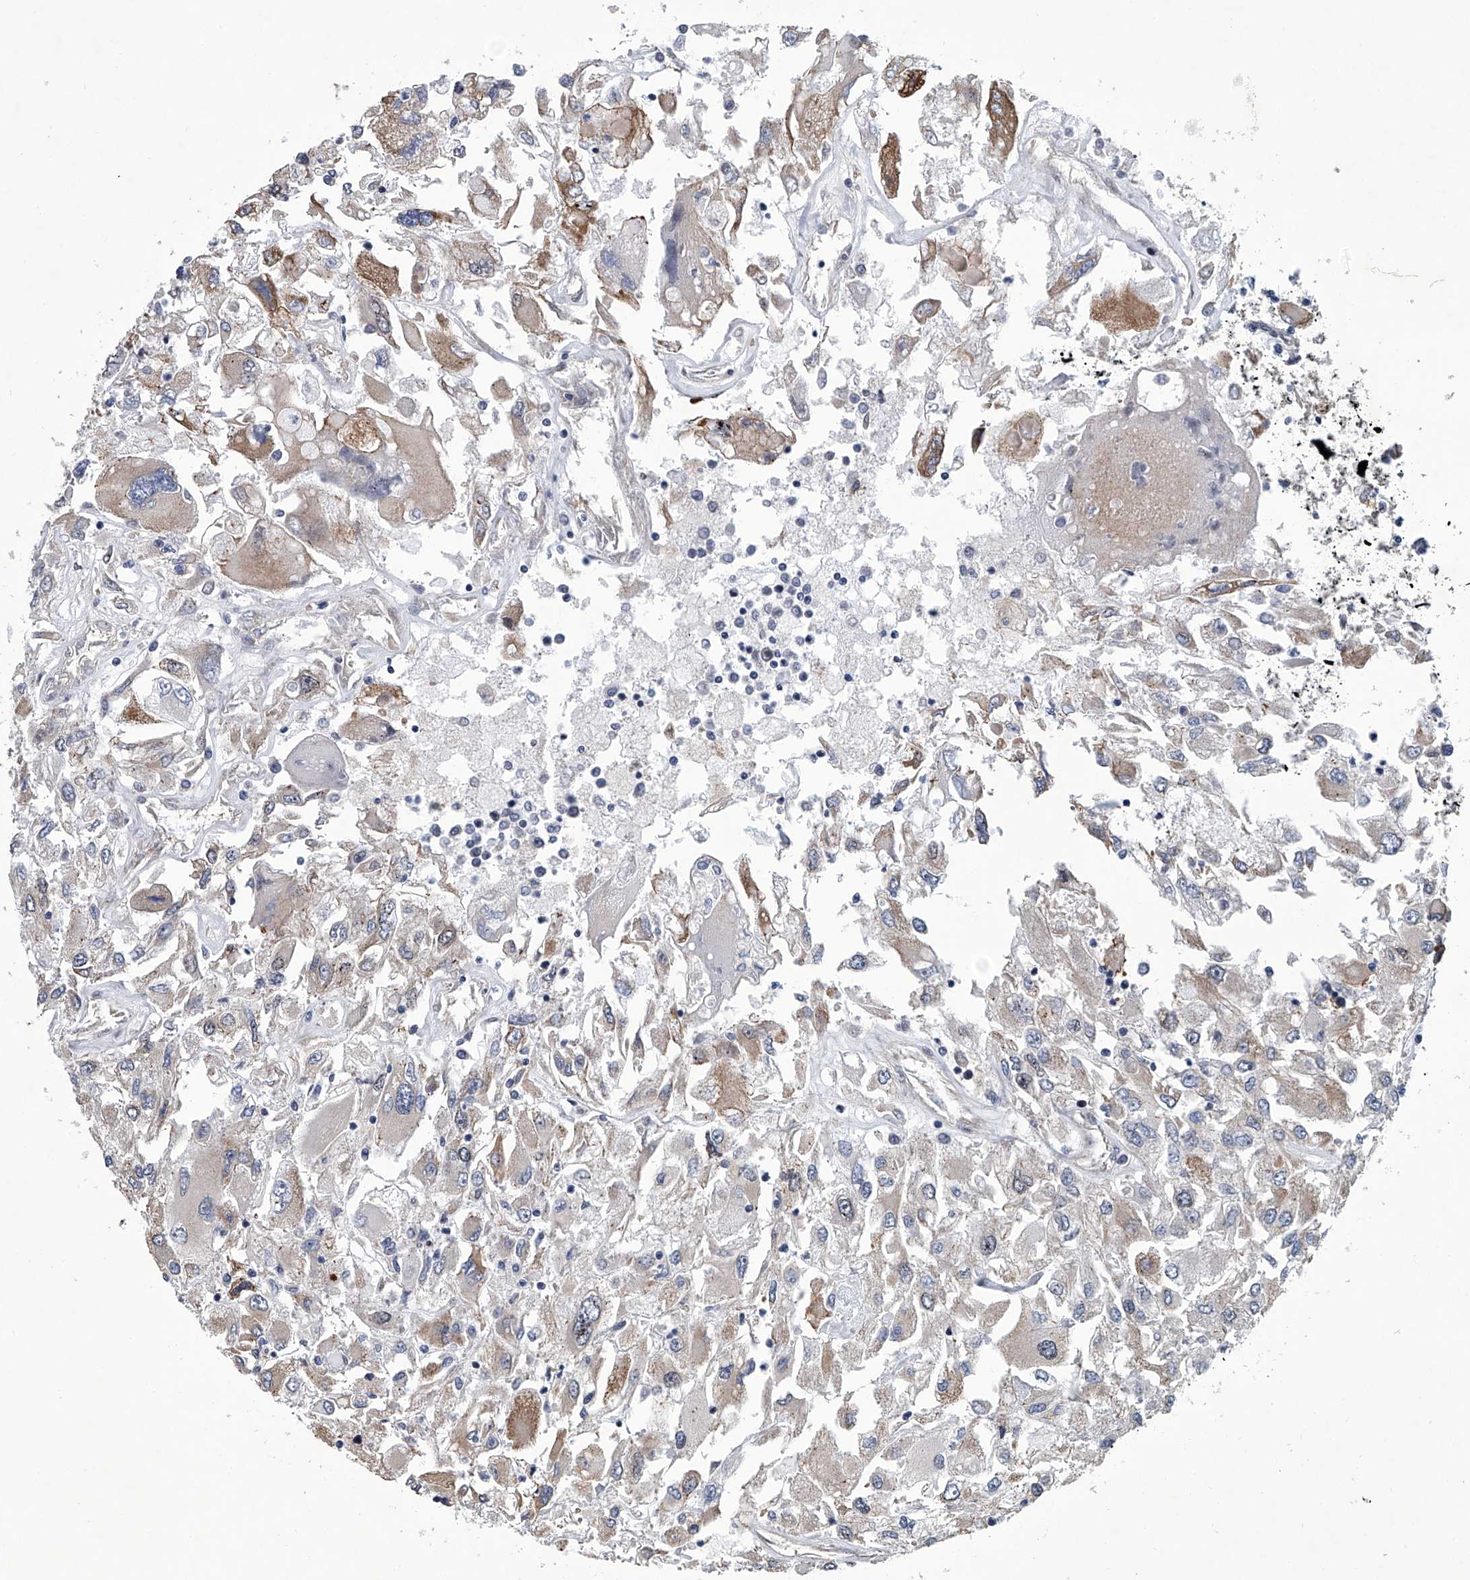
{"staining": {"intensity": "weak", "quantity": "<25%", "location": "cytoplasmic/membranous"}, "tissue": "renal cancer", "cell_type": "Tumor cells", "image_type": "cancer", "snomed": [{"axis": "morphology", "description": "Adenocarcinoma, NOS"}, {"axis": "topography", "description": "Kidney"}], "caption": "Renal cancer stained for a protein using IHC exhibits no staining tumor cells.", "gene": "ABCG1", "patient": {"sex": "female", "age": 52}}